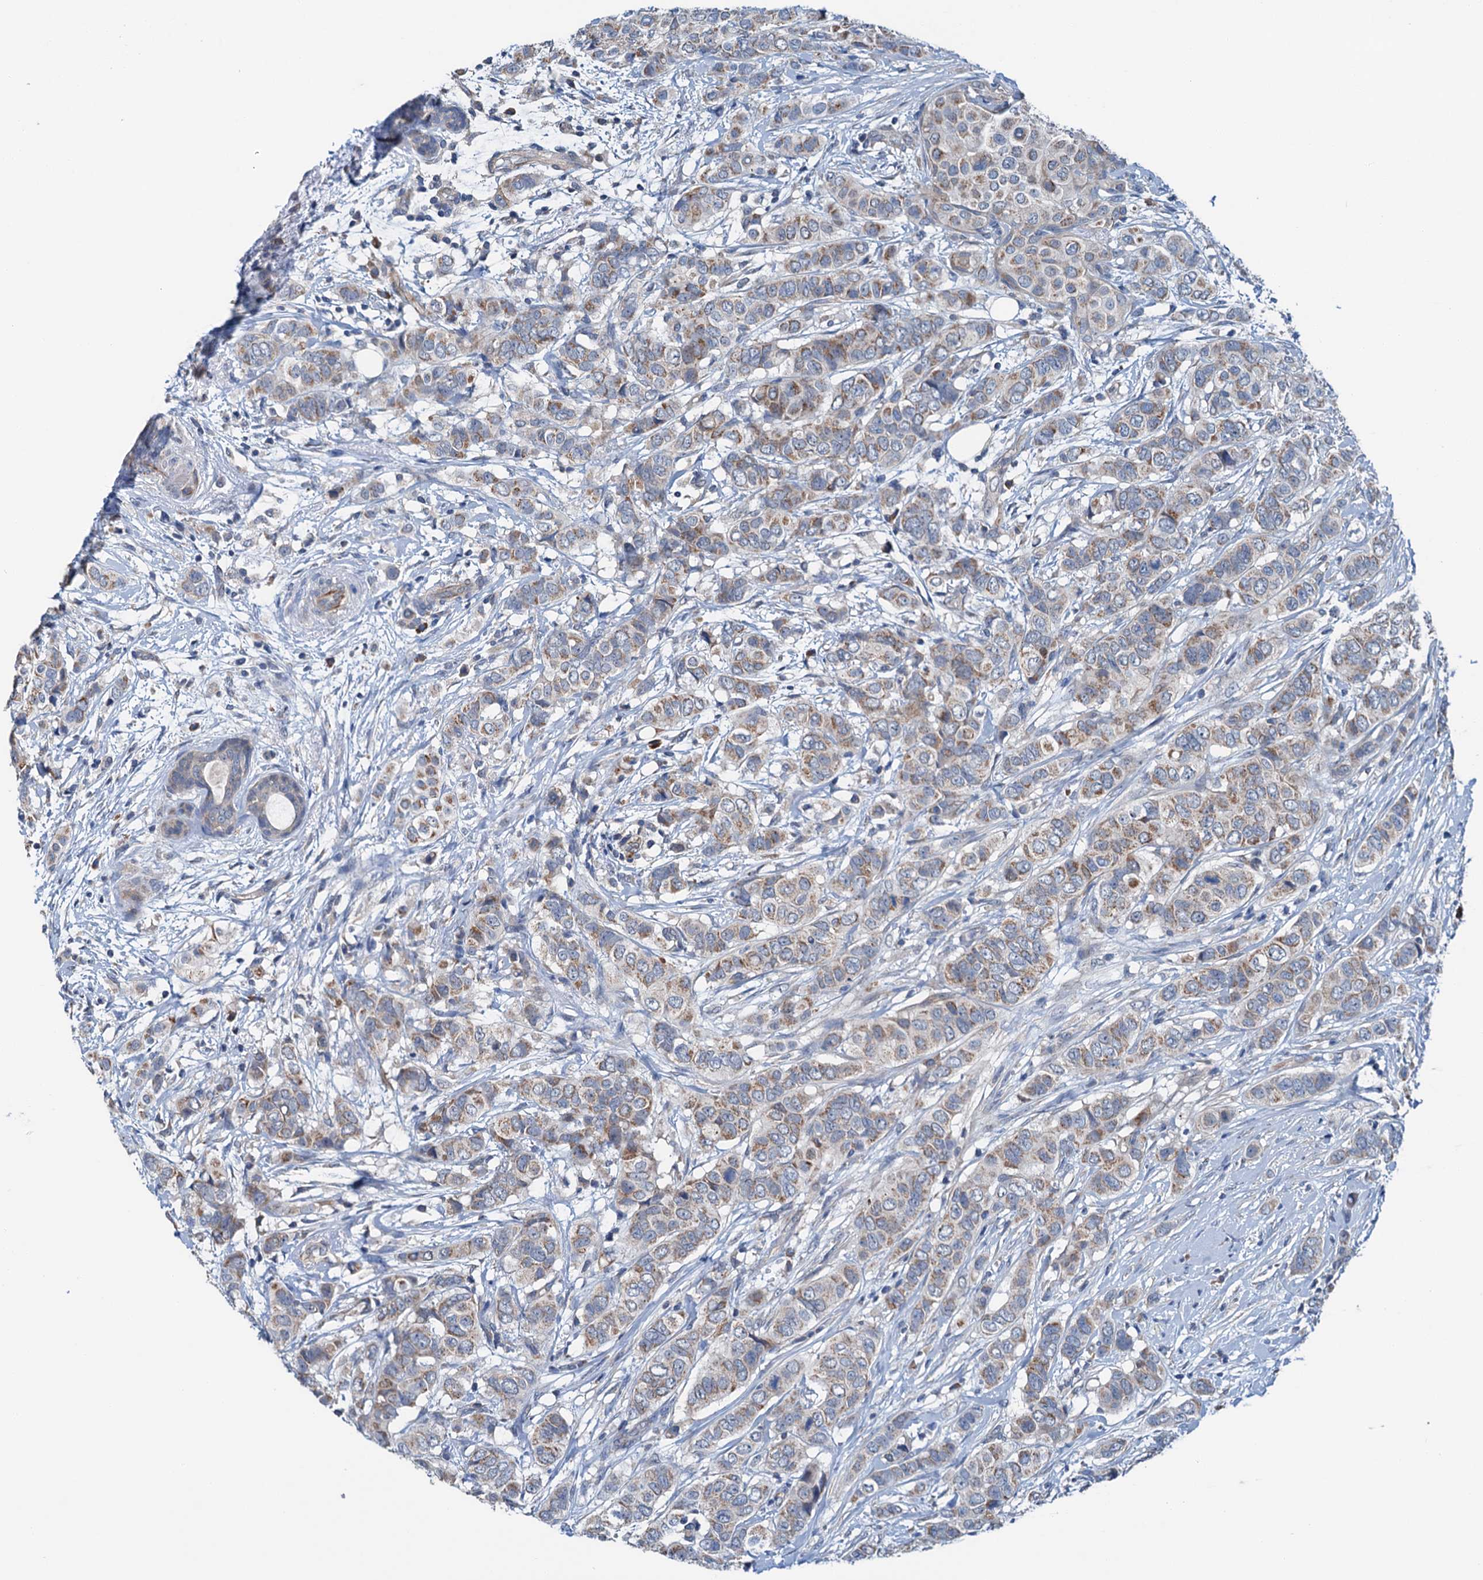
{"staining": {"intensity": "weak", "quantity": ">75%", "location": "cytoplasmic/membranous"}, "tissue": "breast cancer", "cell_type": "Tumor cells", "image_type": "cancer", "snomed": [{"axis": "morphology", "description": "Lobular carcinoma"}, {"axis": "topography", "description": "Breast"}], "caption": "About >75% of tumor cells in human breast cancer (lobular carcinoma) display weak cytoplasmic/membranous protein staining as visualized by brown immunohistochemical staining.", "gene": "ELAC1", "patient": {"sex": "female", "age": 51}}